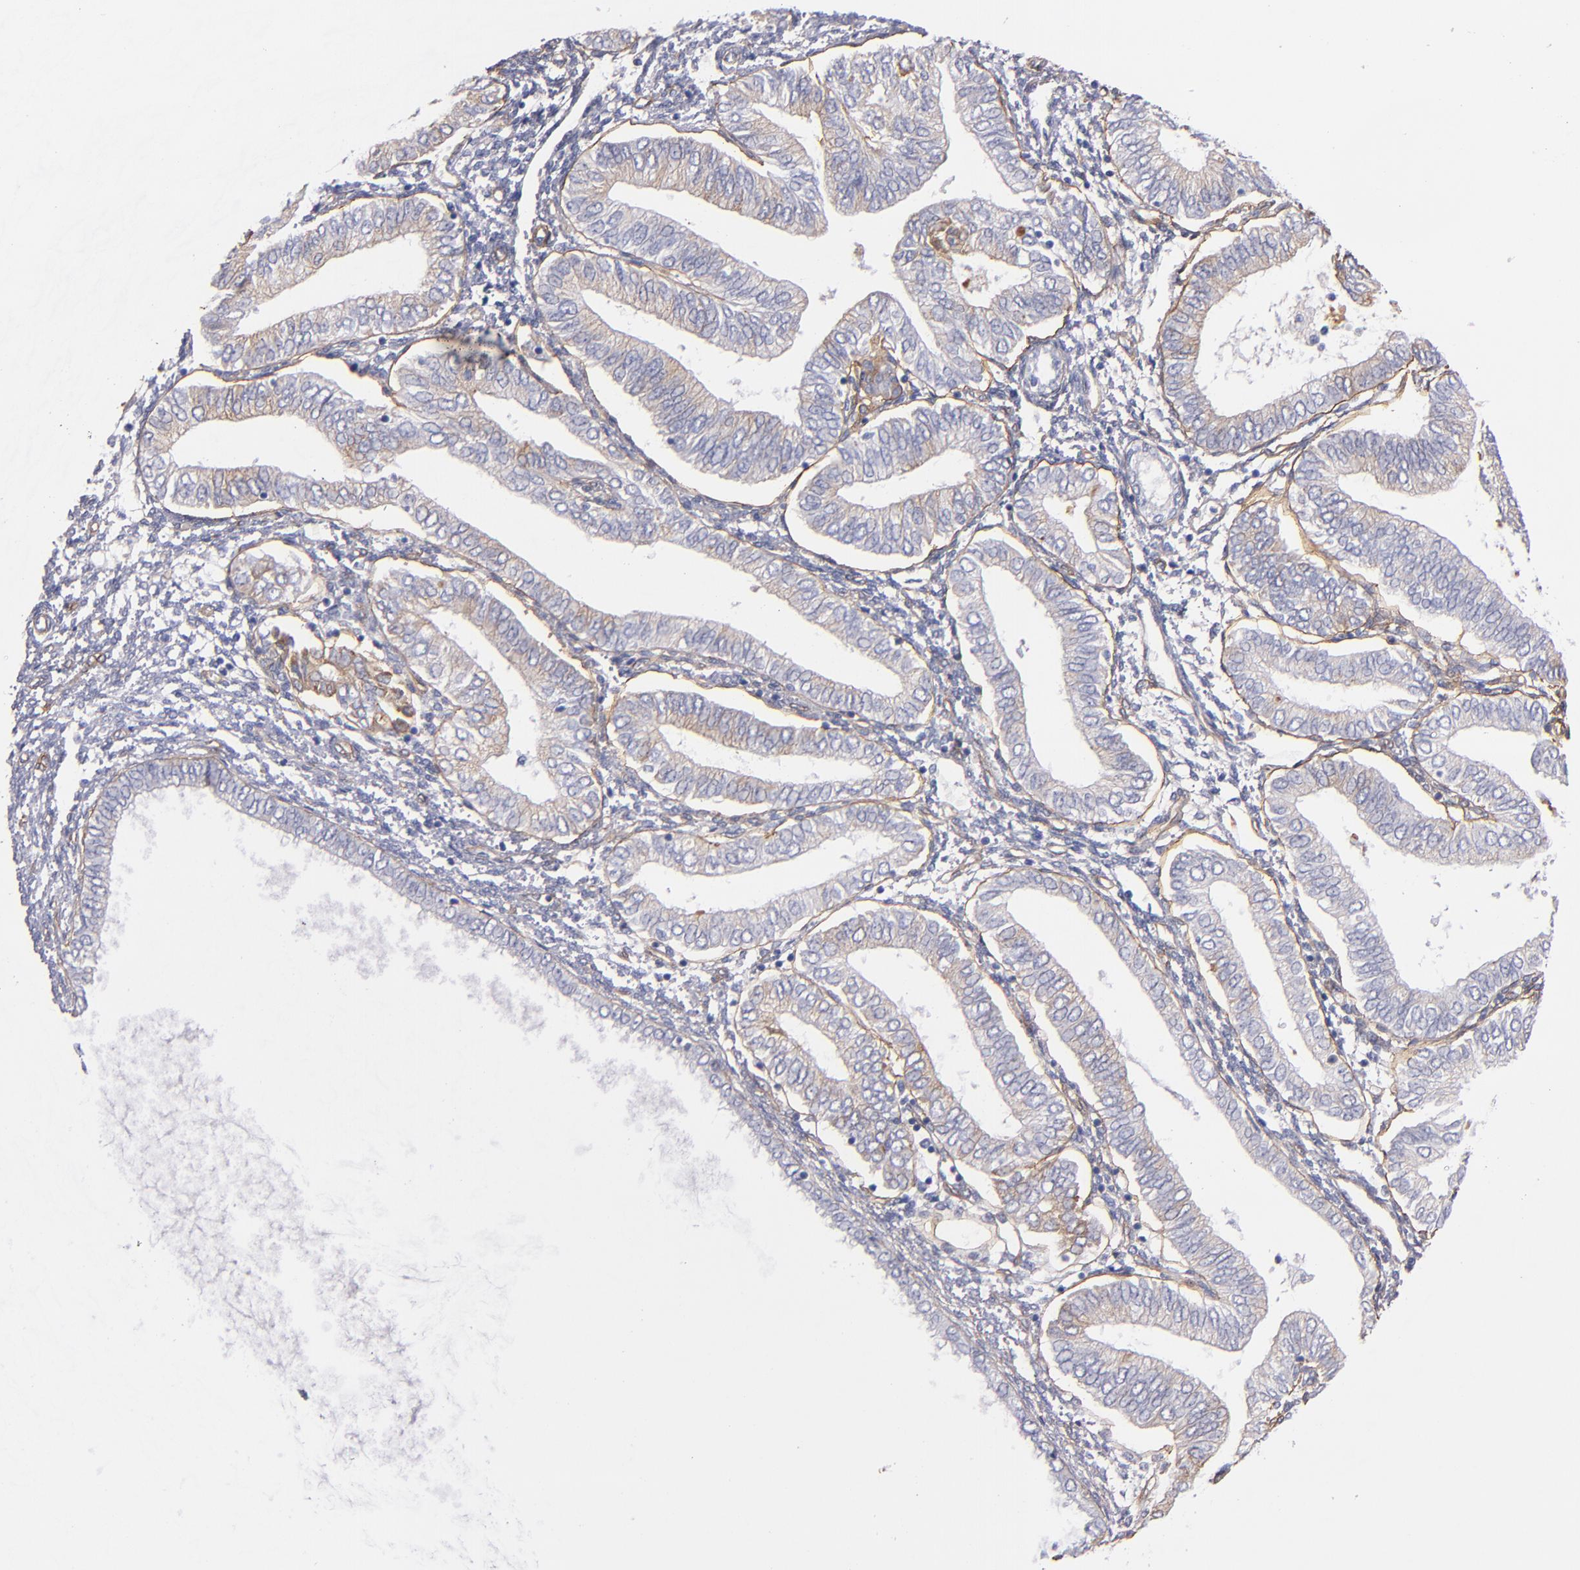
{"staining": {"intensity": "moderate", "quantity": "<25%", "location": "cytoplasmic/membranous"}, "tissue": "endometrial cancer", "cell_type": "Tumor cells", "image_type": "cancer", "snomed": [{"axis": "morphology", "description": "Adenocarcinoma, NOS"}, {"axis": "topography", "description": "Endometrium"}], "caption": "Tumor cells demonstrate low levels of moderate cytoplasmic/membranous expression in about <25% of cells in endometrial cancer.", "gene": "LAMC1", "patient": {"sex": "female", "age": 51}}